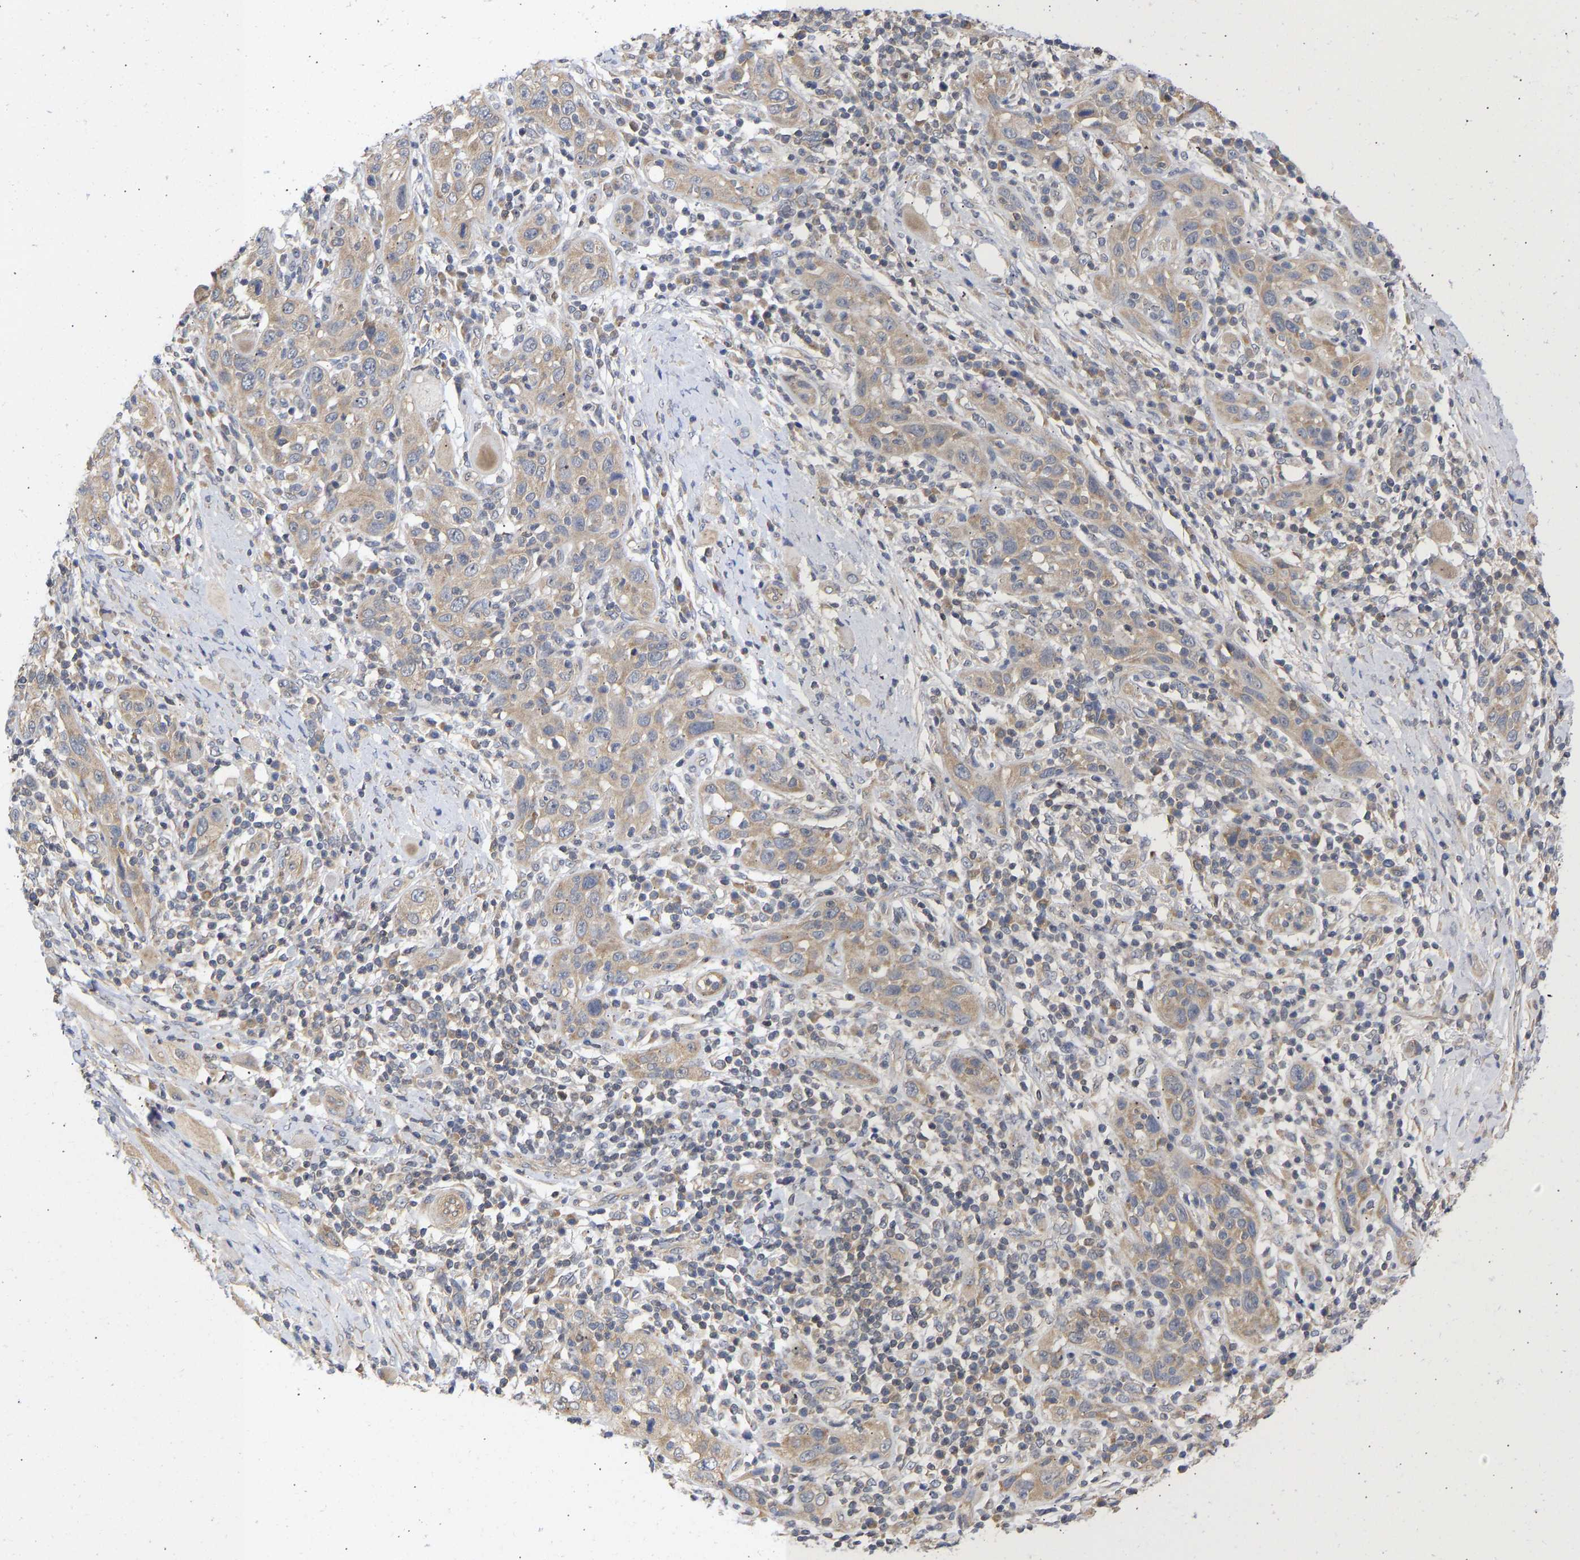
{"staining": {"intensity": "weak", "quantity": ">75%", "location": "cytoplasmic/membranous"}, "tissue": "skin cancer", "cell_type": "Tumor cells", "image_type": "cancer", "snomed": [{"axis": "morphology", "description": "Squamous cell carcinoma, NOS"}, {"axis": "topography", "description": "Skin"}], "caption": "A photomicrograph of skin squamous cell carcinoma stained for a protein displays weak cytoplasmic/membranous brown staining in tumor cells. The protein is shown in brown color, while the nuclei are stained blue.", "gene": "MAP2K3", "patient": {"sex": "female", "age": 88}}